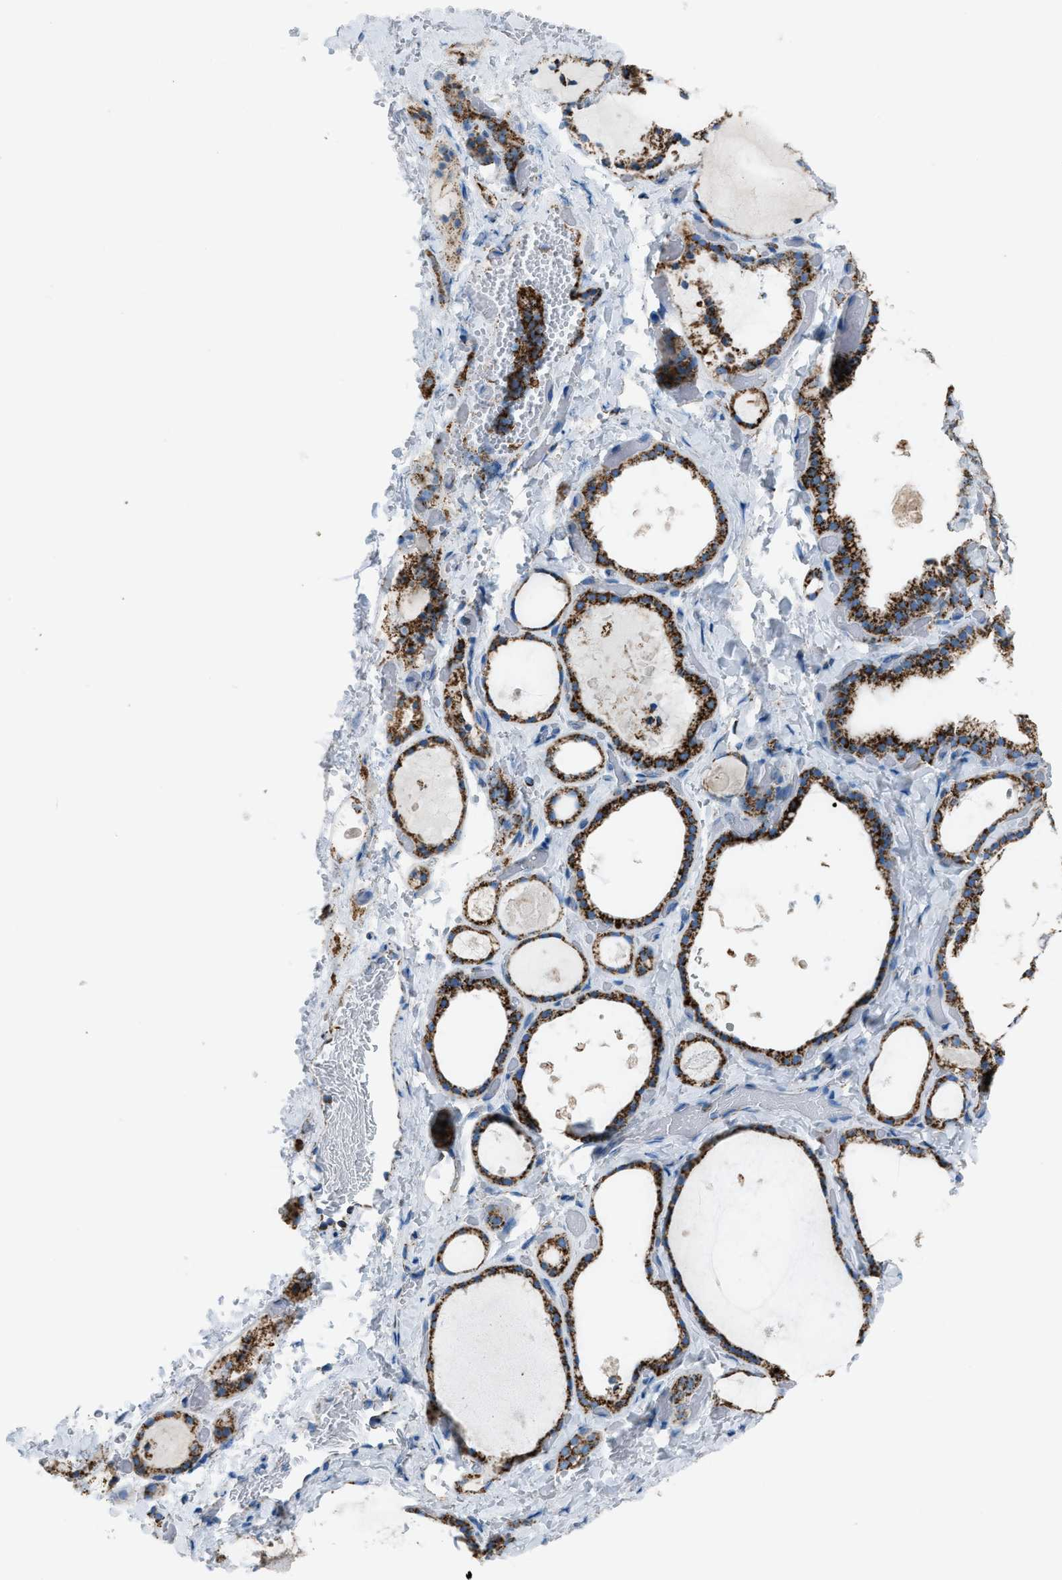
{"staining": {"intensity": "strong", "quantity": ">75%", "location": "cytoplasmic/membranous"}, "tissue": "thyroid gland", "cell_type": "Glandular cells", "image_type": "normal", "snomed": [{"axis": "morphology", "description": "Normal tissue, NOS"}, {"axis": "topography", "description": "Thyroid gland"}], "caption": "High-power microscopy captured an immunohistochemistry image of normal thyroid gland, revealing strong cytoplasmic/membranous positivity in approximately >75% of glandular cells. Using DAB (3,3'-diaminobenzidine) (brown) and hematoxylin (blue) stains, captured at high magnification using brightfield microscopy.", "gene": "MDH2", "patient": {"sex": "female", "age": 44}}